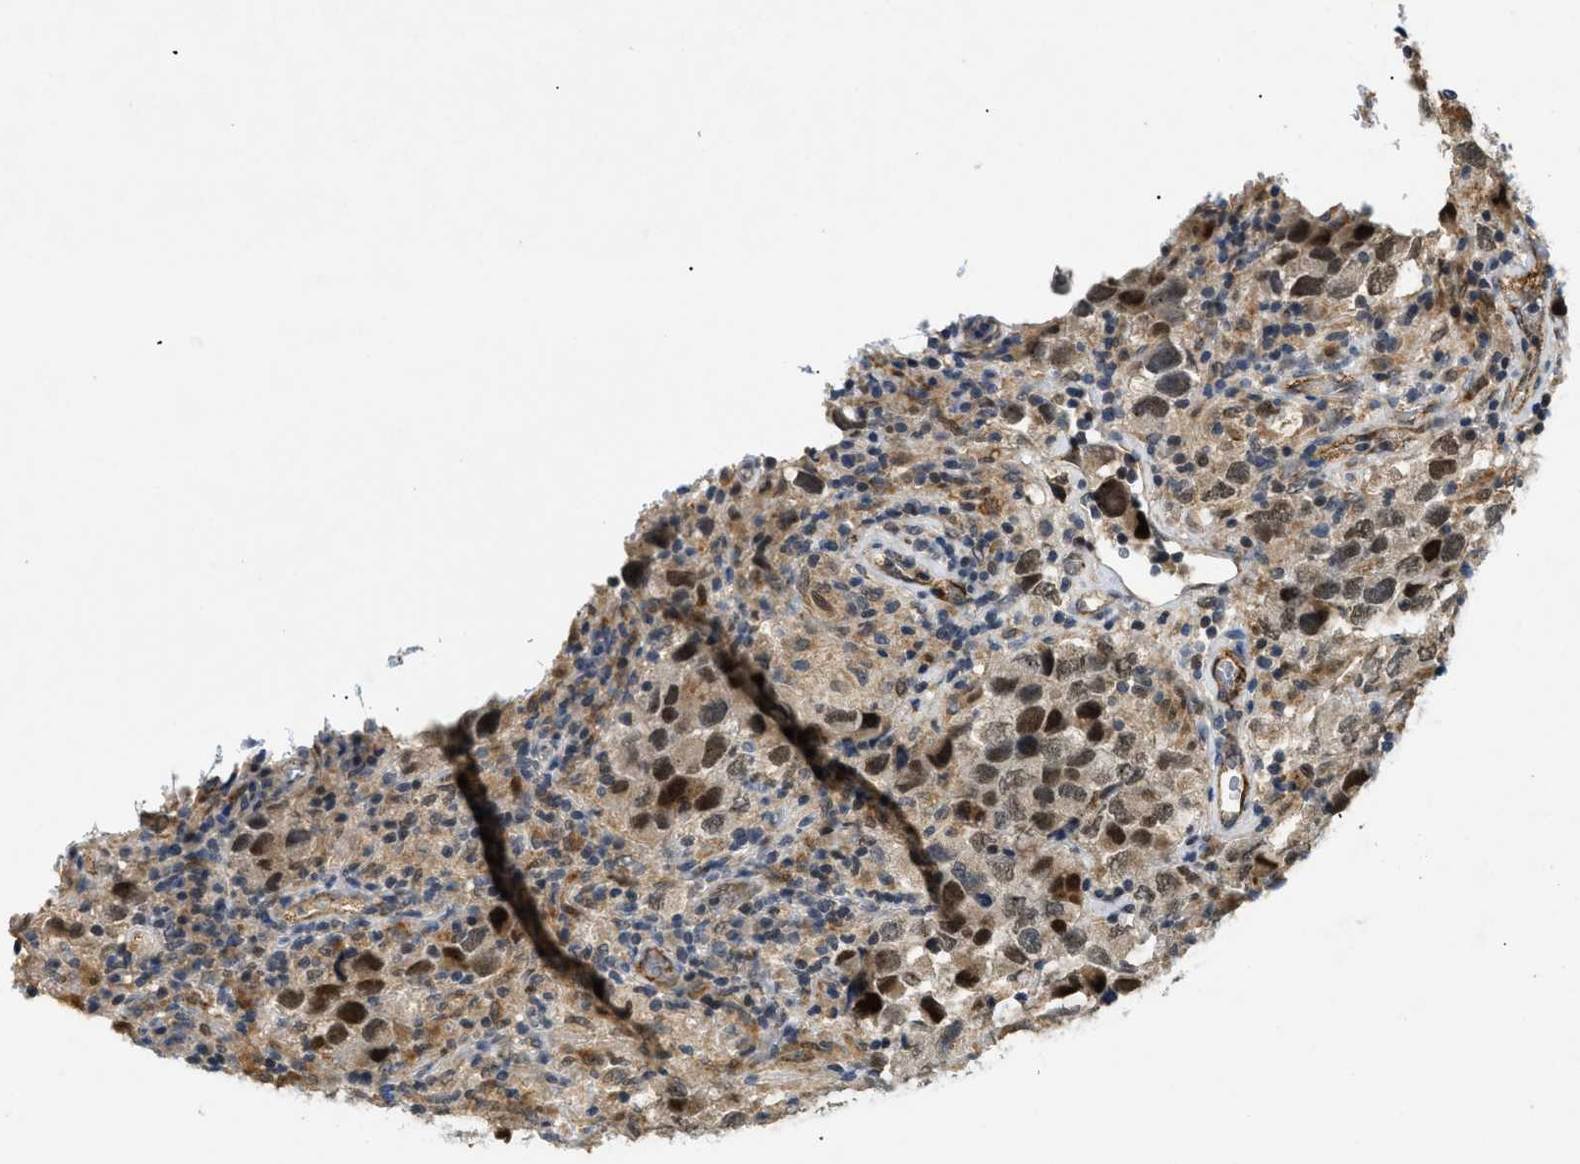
{"staining": {"intensity": "strong", "quantity": ">75%", "location": "nuclear"}, "tissue": "testis cancer", "cell_type": "Tumor cells", "image_type": "cancer", "snomed": [{"axis": "morphology", "description": "Carcinoma, Embryonal, NOS"}, {"axis": "topography", "description": "Testis"}], "caption": "Protein analysis of testis cancer tissue demonstrates strong nuclear positivity in about >75% of tumor cells. Immunohistochemistry stains the protein in brown and the nuclei are stained blue.", "gene": "PDGFB", "patient": {"sex": "male", "age": 21}}